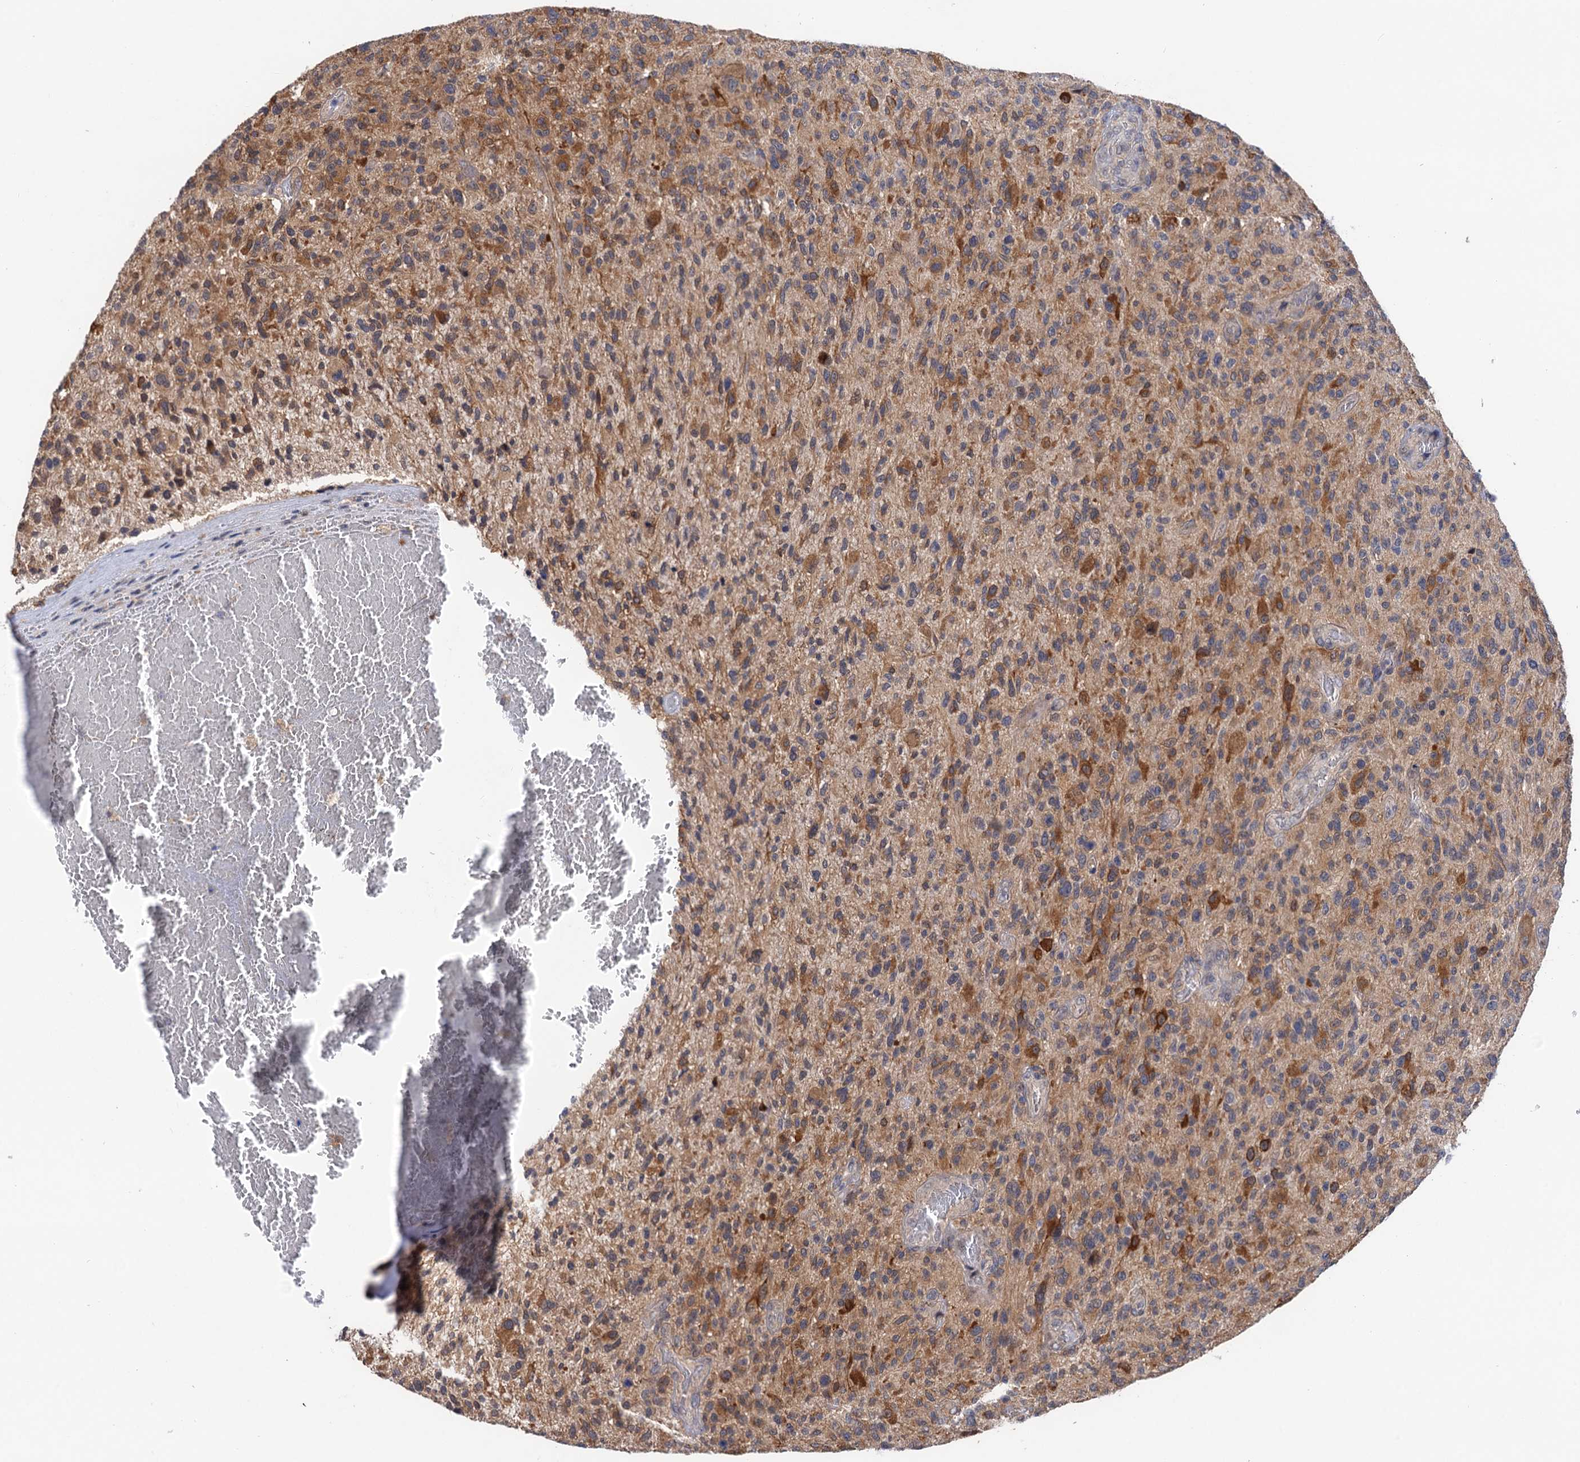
{"staining": {"intensity": "moderate", "quantity": ">75%", "location": "cytoplasmic/membranous"}, "tissue": "glioma", "cell_type": "Tumor cells", "image_type": "cancer", "snomed": [{"axis": "morphology", "description": "Glioma, malignant, High grade"}, {"axis": "topography", "description": "Brain"}], "caption": "Protein expression by immunohistochemistry shows moderate cytoplasmic/membranous expression in approximately >75% of tumor cells in malignant glioma (high-grade).", "gene": "NEK8", "patient": {"sex": "male", "age": 47}}